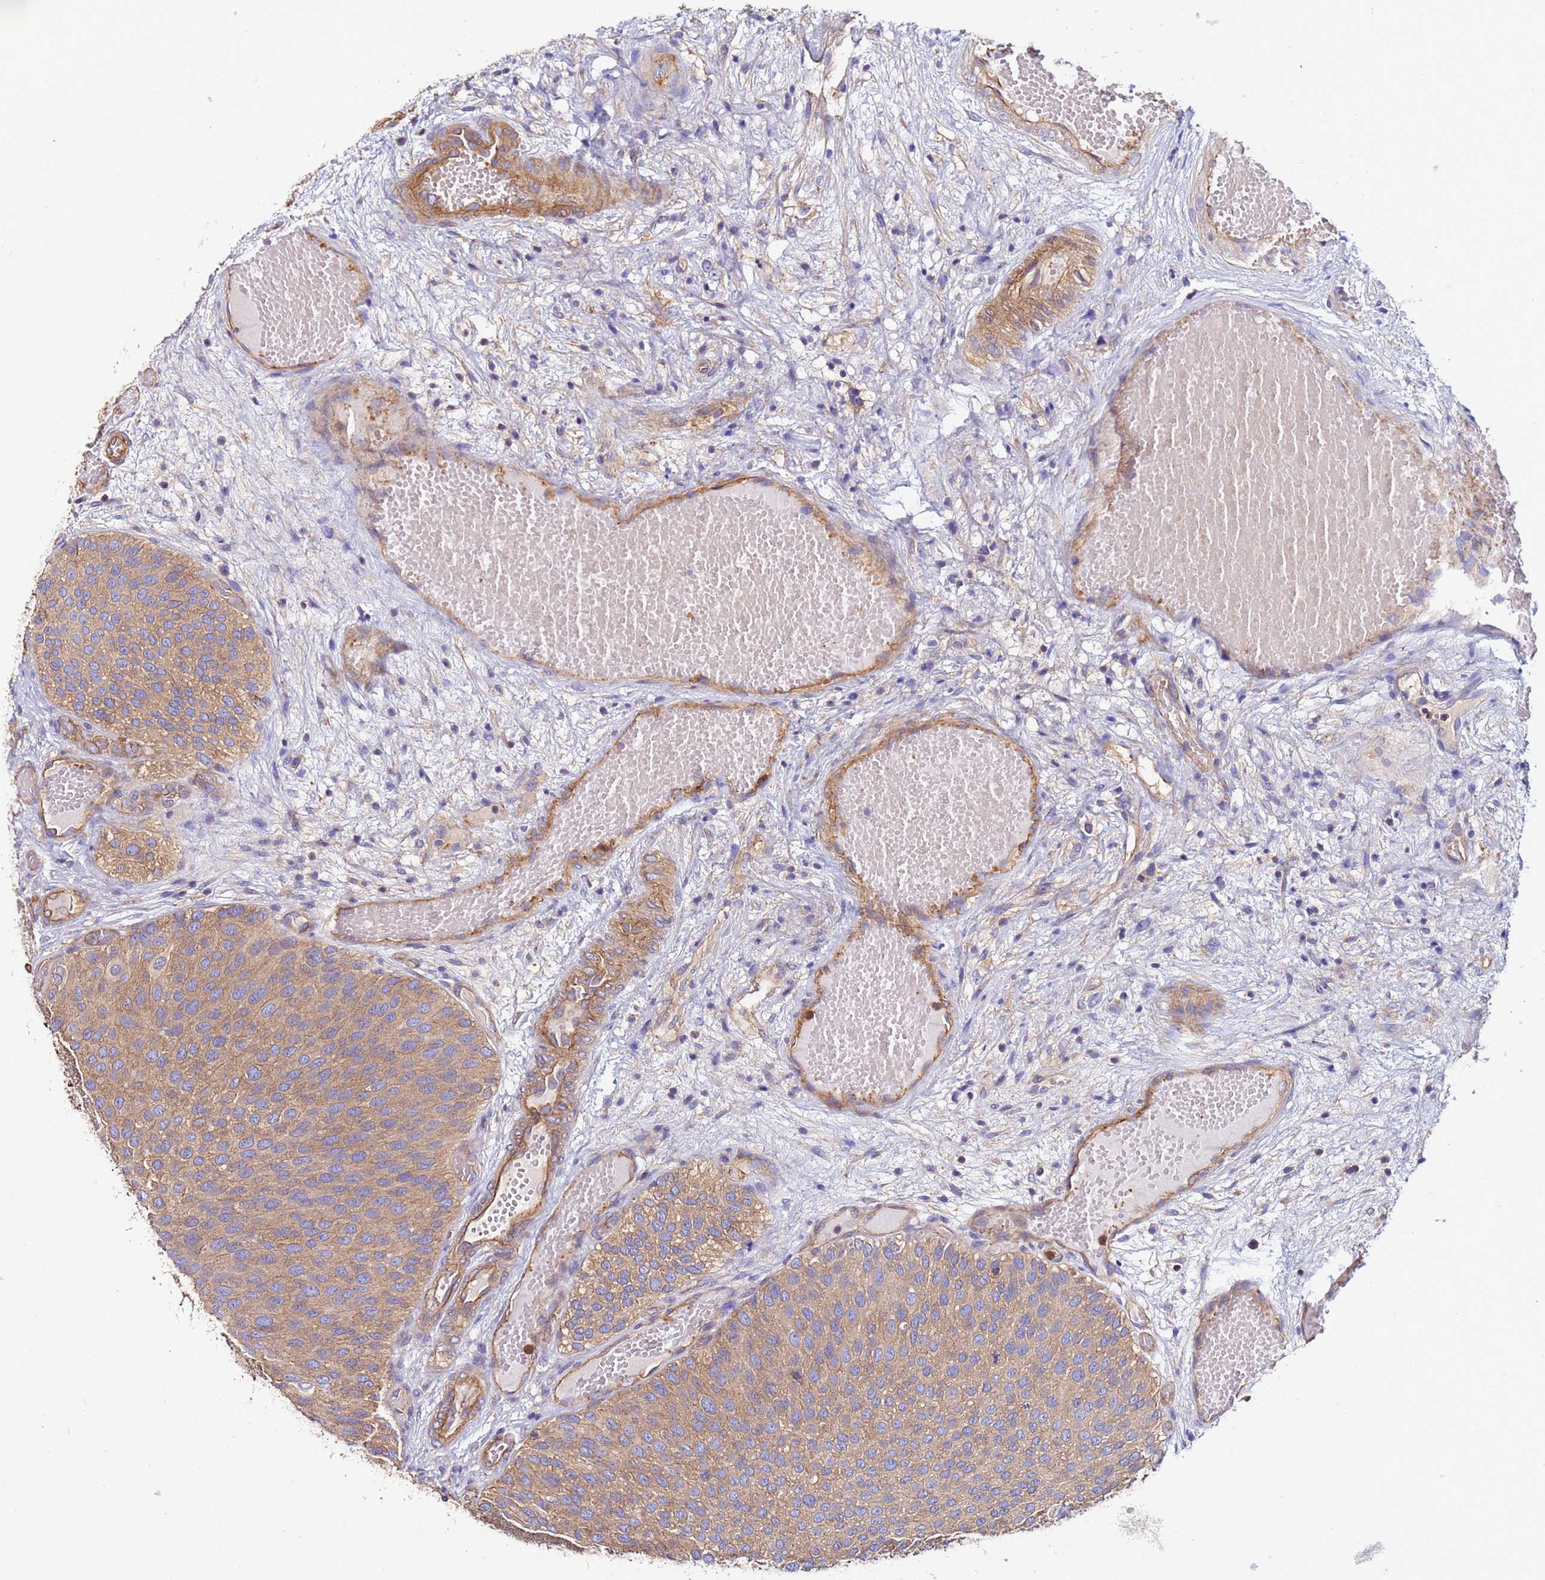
{"staining": {"intensity": "moderate", "quantity": ">75%", "location": "cytoplasmic/membranous"}, "tissue": "urothelial cancer", "cell_type": "Tumor cells", "image_type": "cancer", "snomed": [{"axis": "morphology", "description": "Urothelial carcinoma, Low grade"}, {"axis": "topography", "description": "Urinary bladder"}], "caption": "Urothelial cancer tissue displays moderate cytoplasmic/membranous staining in approximately >75% of tumor cells, visualized by immunohistochemistry. (Stains: DAB in brown, nuclei in blue, Microscopy: brightfield microscopy at high magnification).", "gene": "POTEE", "patient": {"sex": "male", "age": 89}}